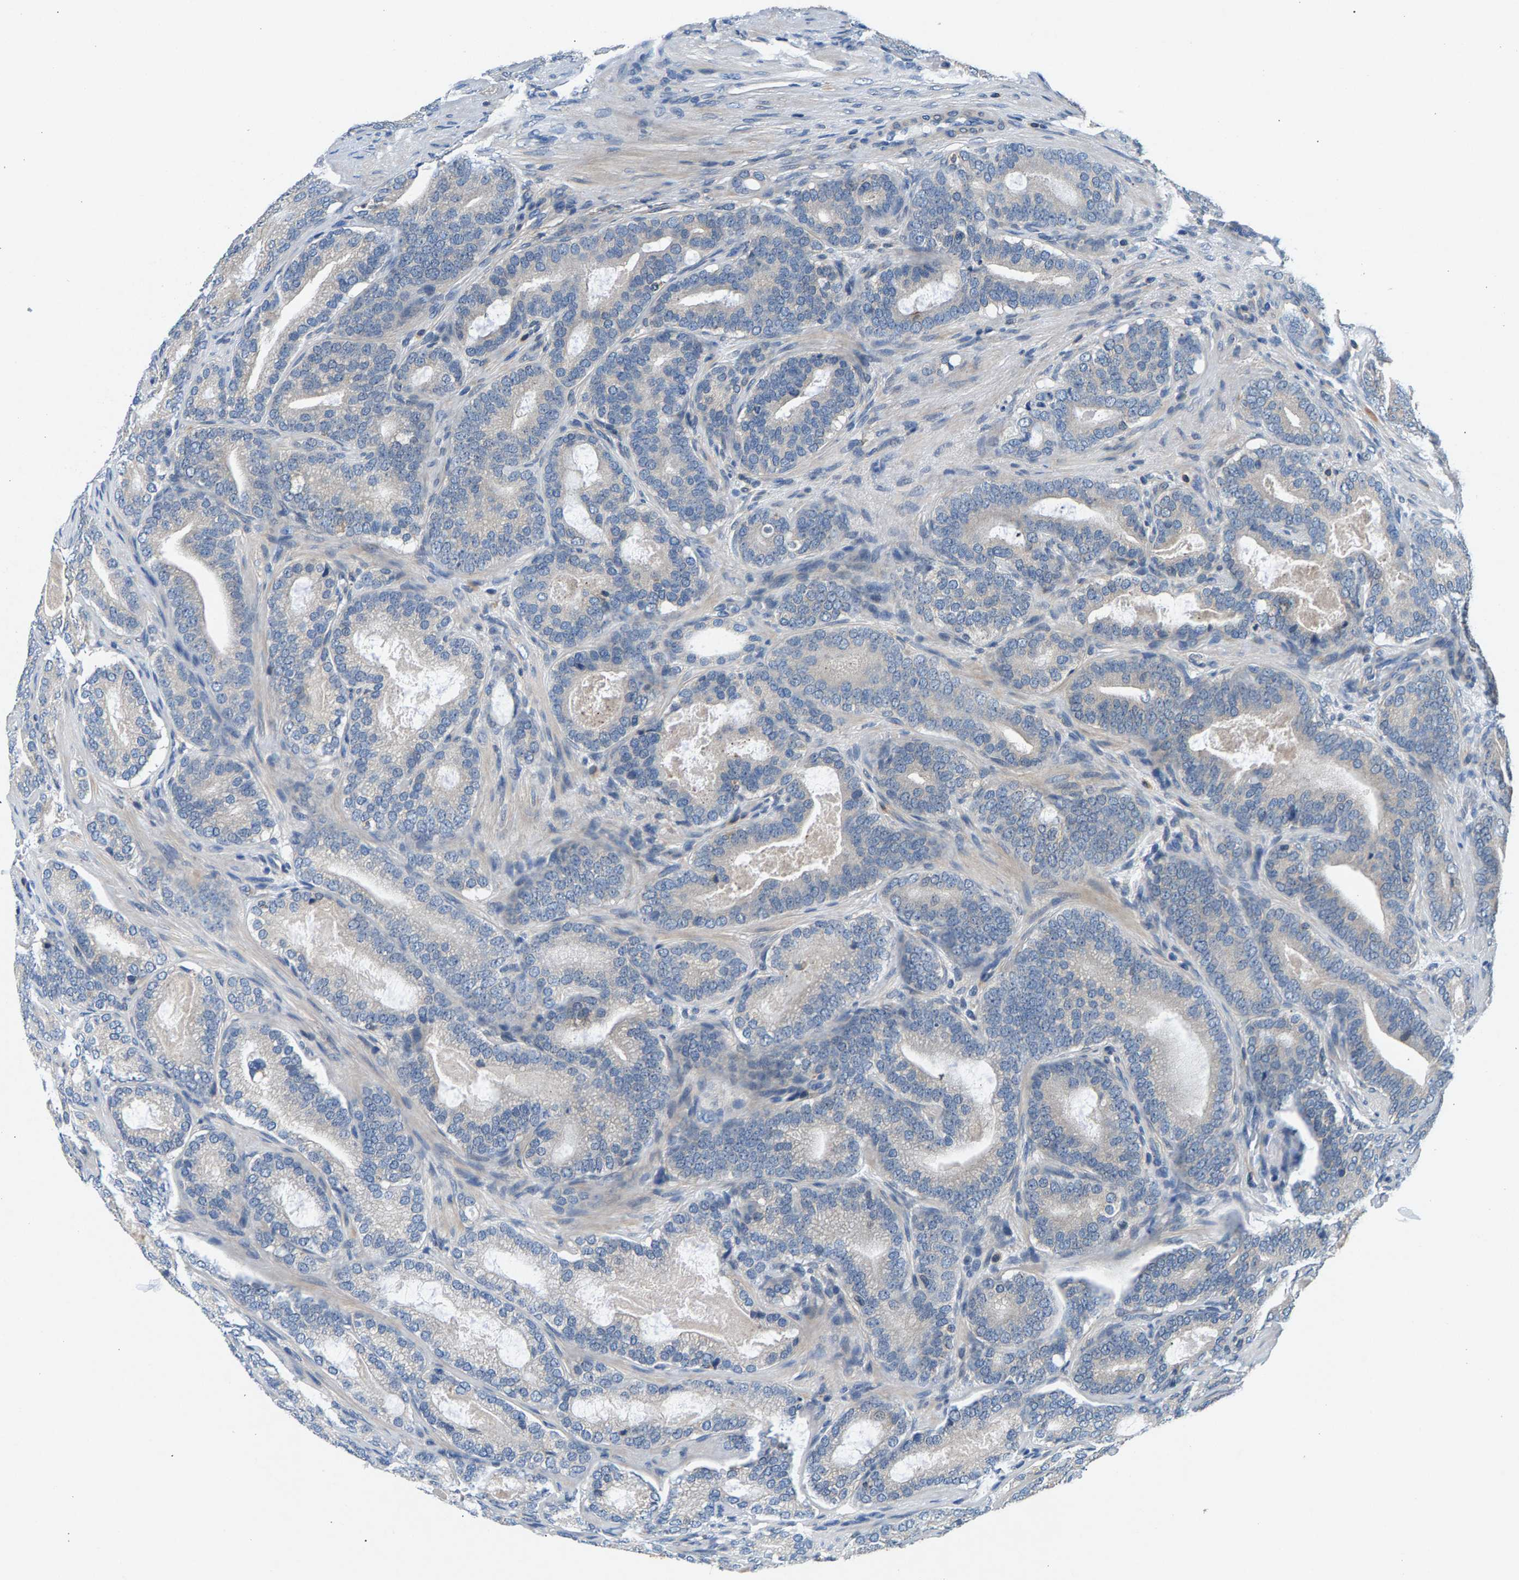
{"staining": {"intensity": "negative", "quantity": "none", "location": "none"}, "tissue": "prostate cancer", "cell_type": "Tumor cells", "image_type": "cancer", "snomed": [{"axis": "morphology", "description": "Adenocarcinoma, High grade"}, {"axis": "topography", "description": "Prostate"}], "caption": "Tumor cells show no significant expression in prostate cancer (high-grade adenocarcinoma).", "gene": "NT5C", "patient": {"sex": "male", "age": 60}}